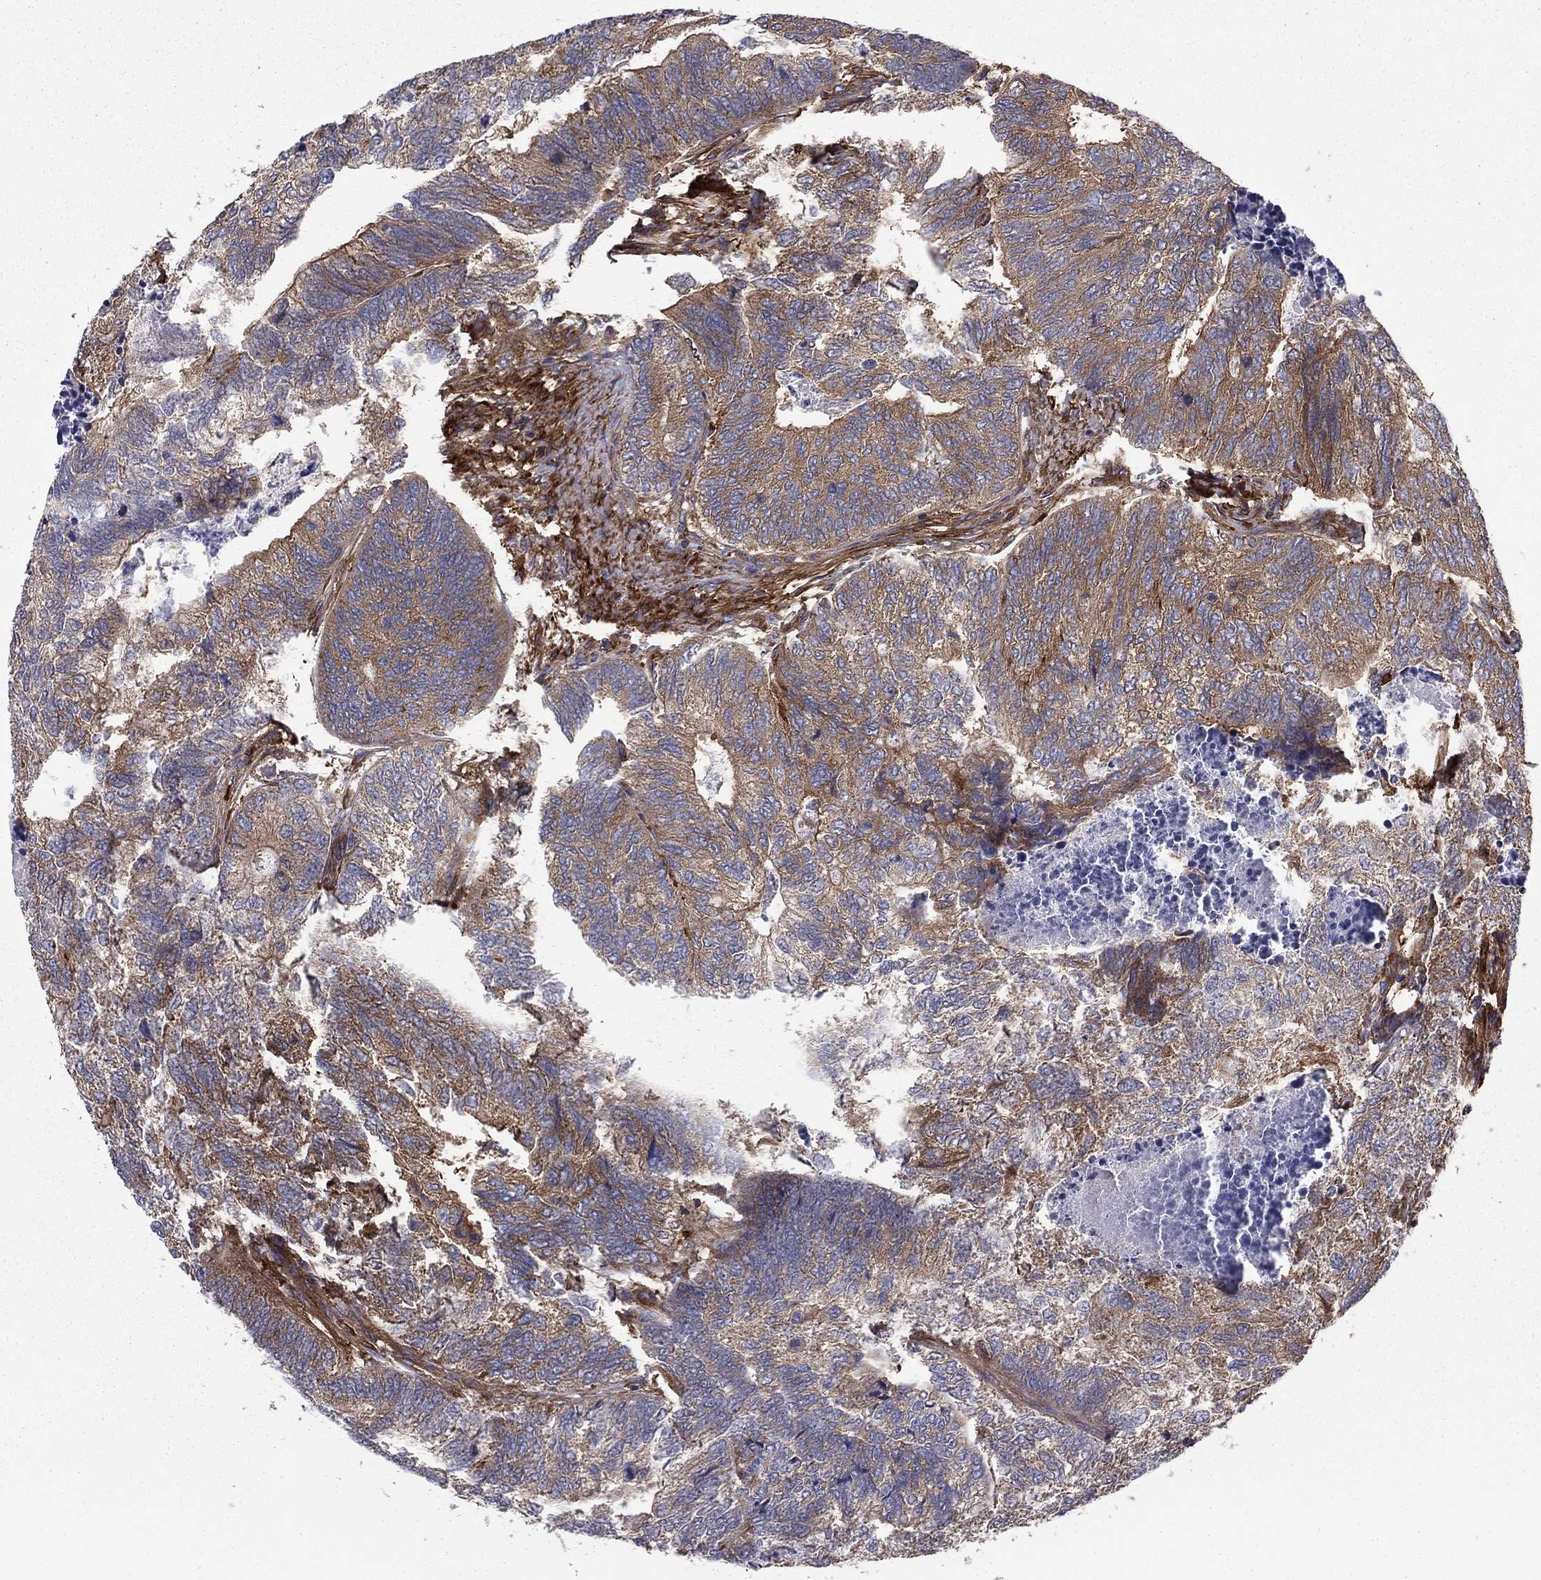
{"staining": {"intensity": "weak", "quantity": "25%-75%", "location": "cytoplasmic/membranous"}, "tissue": "colorectal cancer", "cell_type": "Tumor cells", "image_type": "cancer", "snomed": [{"axis": "morphology", "description": "Adenocarcinoma, NOS"}, {"axis": "topography", "description": "Colon"}], "caption": "Colorectal adenocarcinoma tissue reveals weak cytoplasmic/membranous positivity in about 25%-75% of tumor cells, visualized by immunohistochemistry. (IHC, brightfield microscopy, high magnification).", "gene": "EHBP1L1", "patient": {"sex": "female", "age": 67}}